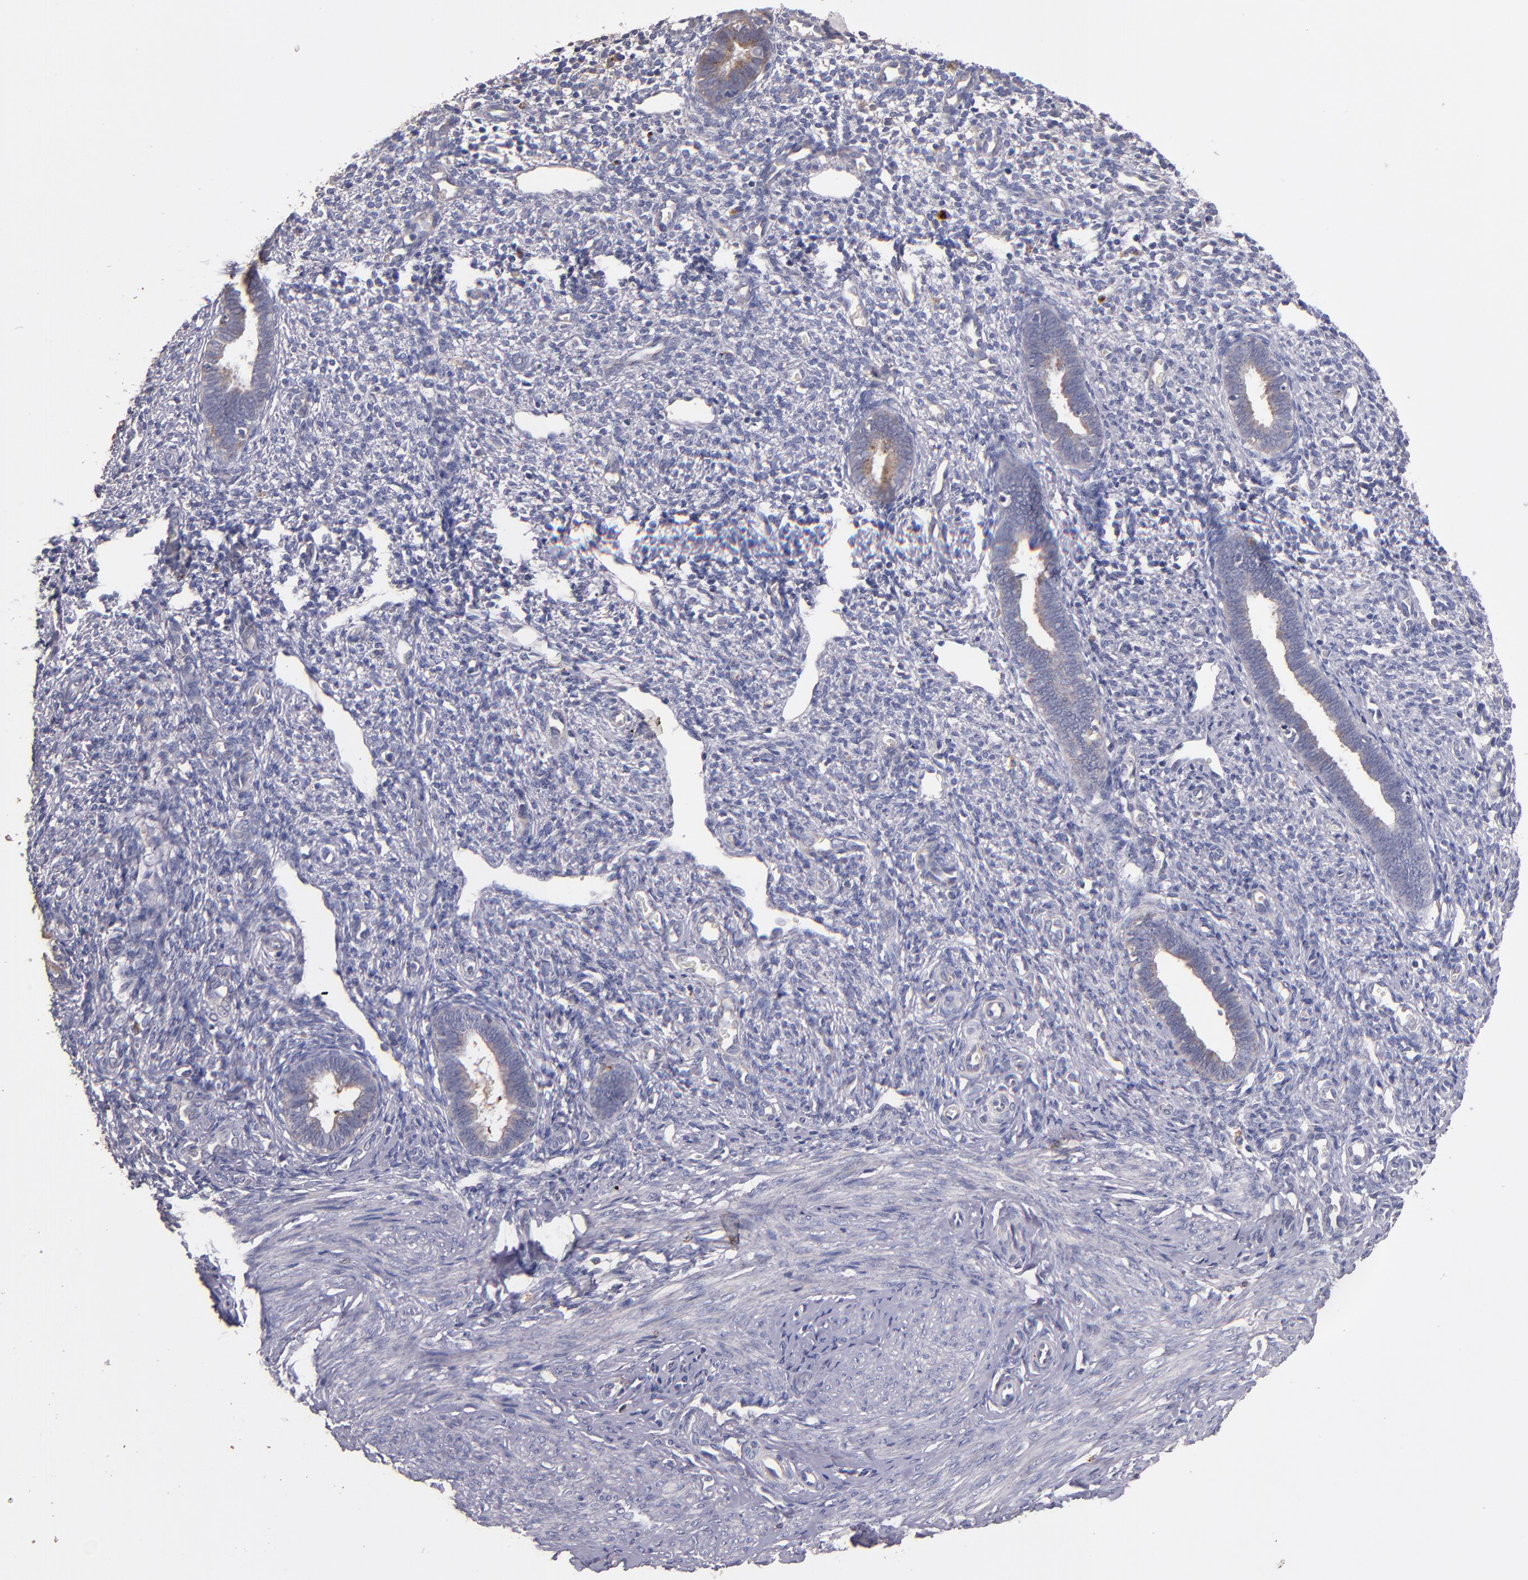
{"staining": {"intensity": "strong", "quantity": "<25%", "location": "cytoplasmic/membranous"}, "tissue": "endometrium", "cell_type": "Cells in endometrial stroma", "image_type": "normal", "snomed": [{"axis": "morphology", "description": "Normal tissue, NOS"}, {"axis": "topography", "description": "Endometrium"}], "caption": "Immunohistochemistry histopathology image of unremarkable endometrium: endometrium stained using IHC exhibits medium levels of strong protein expression localized specifically in the cytoplasmic/membranous of cells in endometrial stroma, appearing as a cytoplasmic/membranous brown color.", "gene": "MAGEE1", "patient": {"sex": "female", "age": 27}}